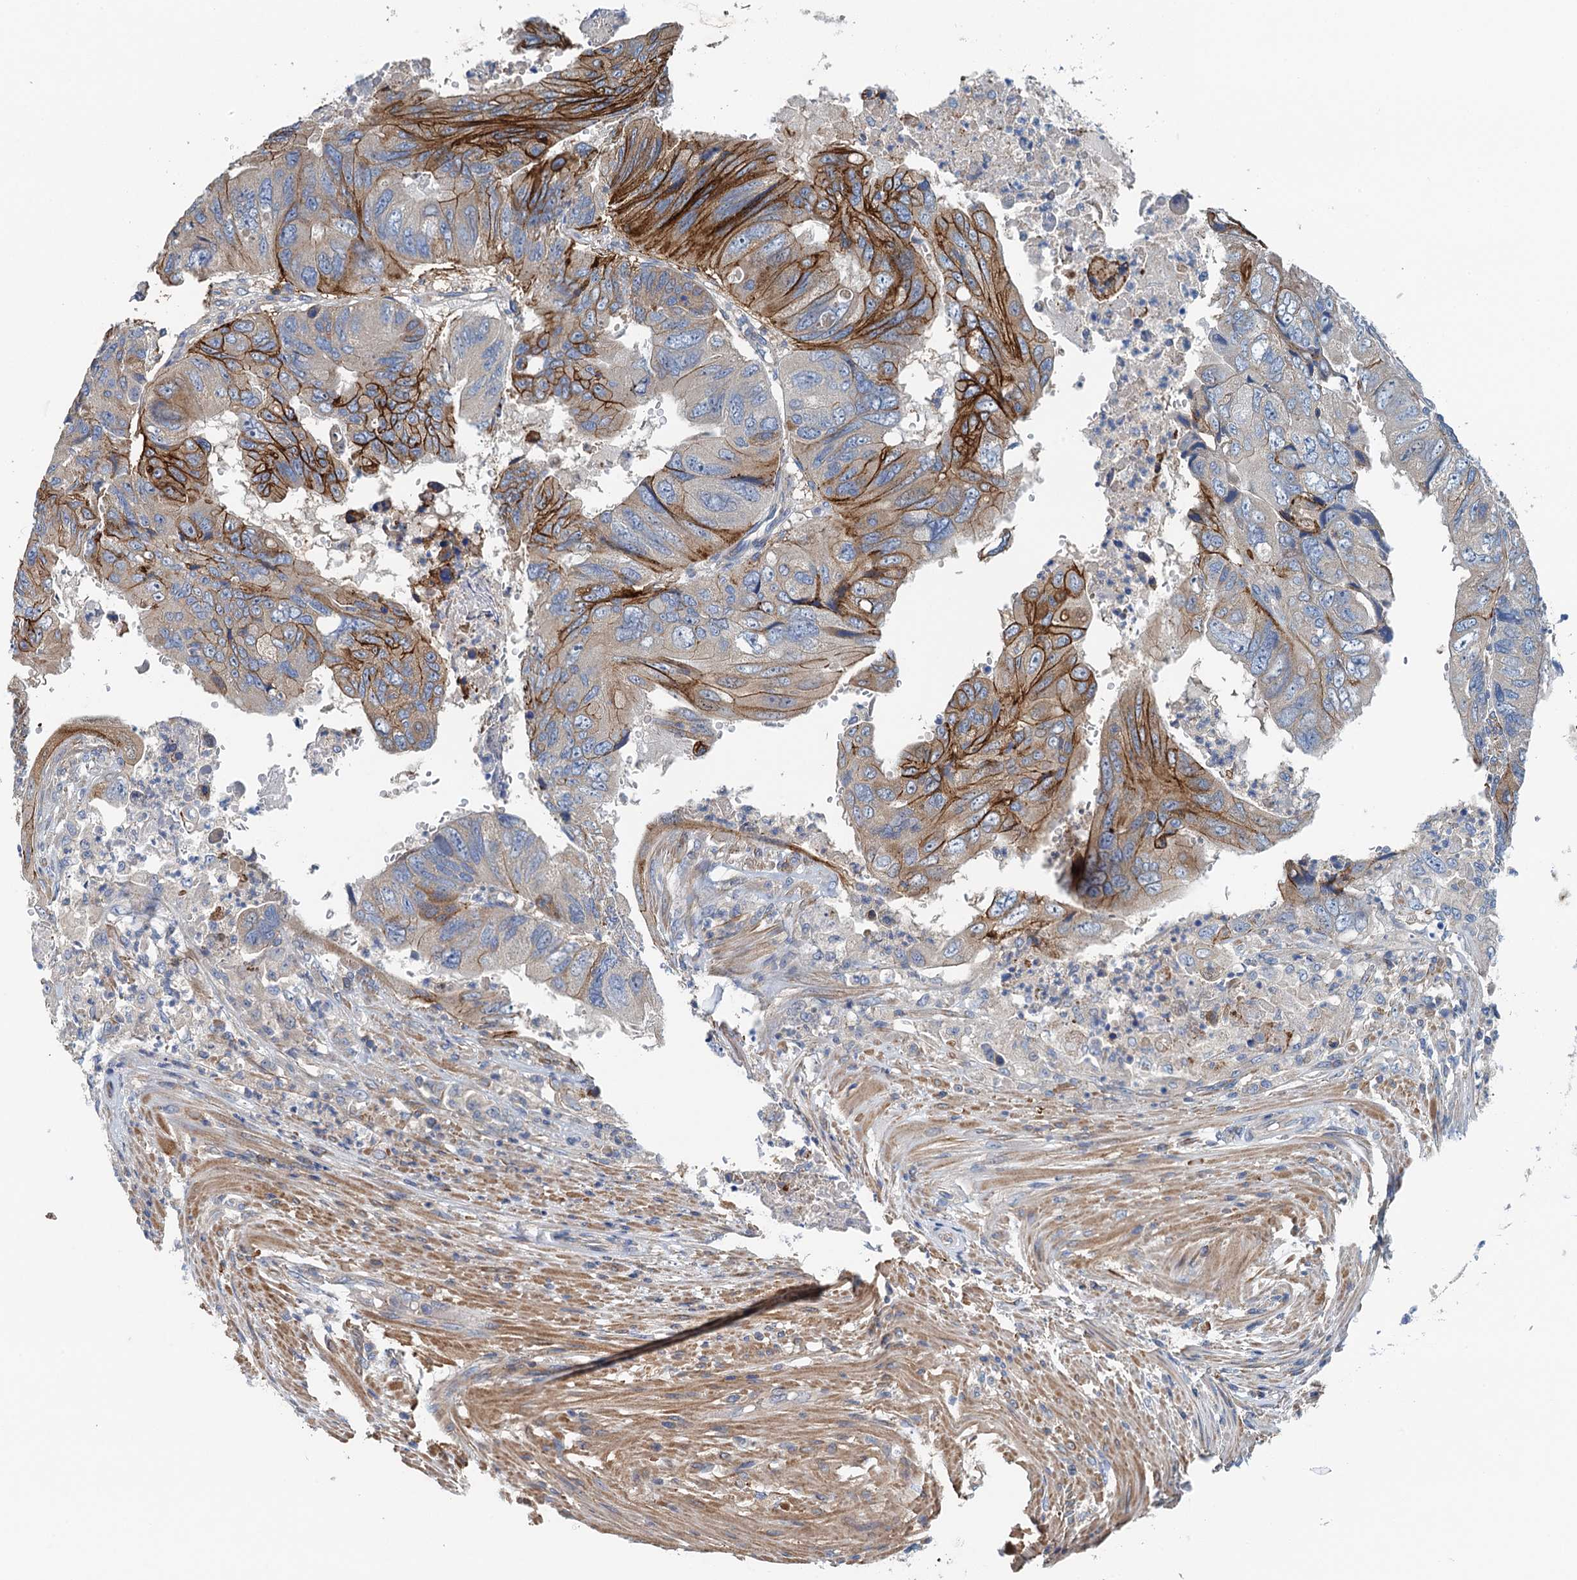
{"staining": {"intensity": "strong", "quantity": "25%-75%", "location": "cytoplasmic/membranous"}, "tissue": "colorectal cancer", "cell_type": "Tumor cells", "image_type": "cancer", "snomed": [{"axis": "morphology", "description": "Adenocarcinoma, NOS"}, {"axis": "topography", "description": "Rectum"}], "caption": "Immunohistochemical staining of human colorectal cancer (adenocarcinoma) demonstrates high levels of strong cytoplasmic/membranous positivity in about 25%-75% of tumor cells.", "gene": "PPP1R14D", "patient": {"sex": "male", "age": 63}}